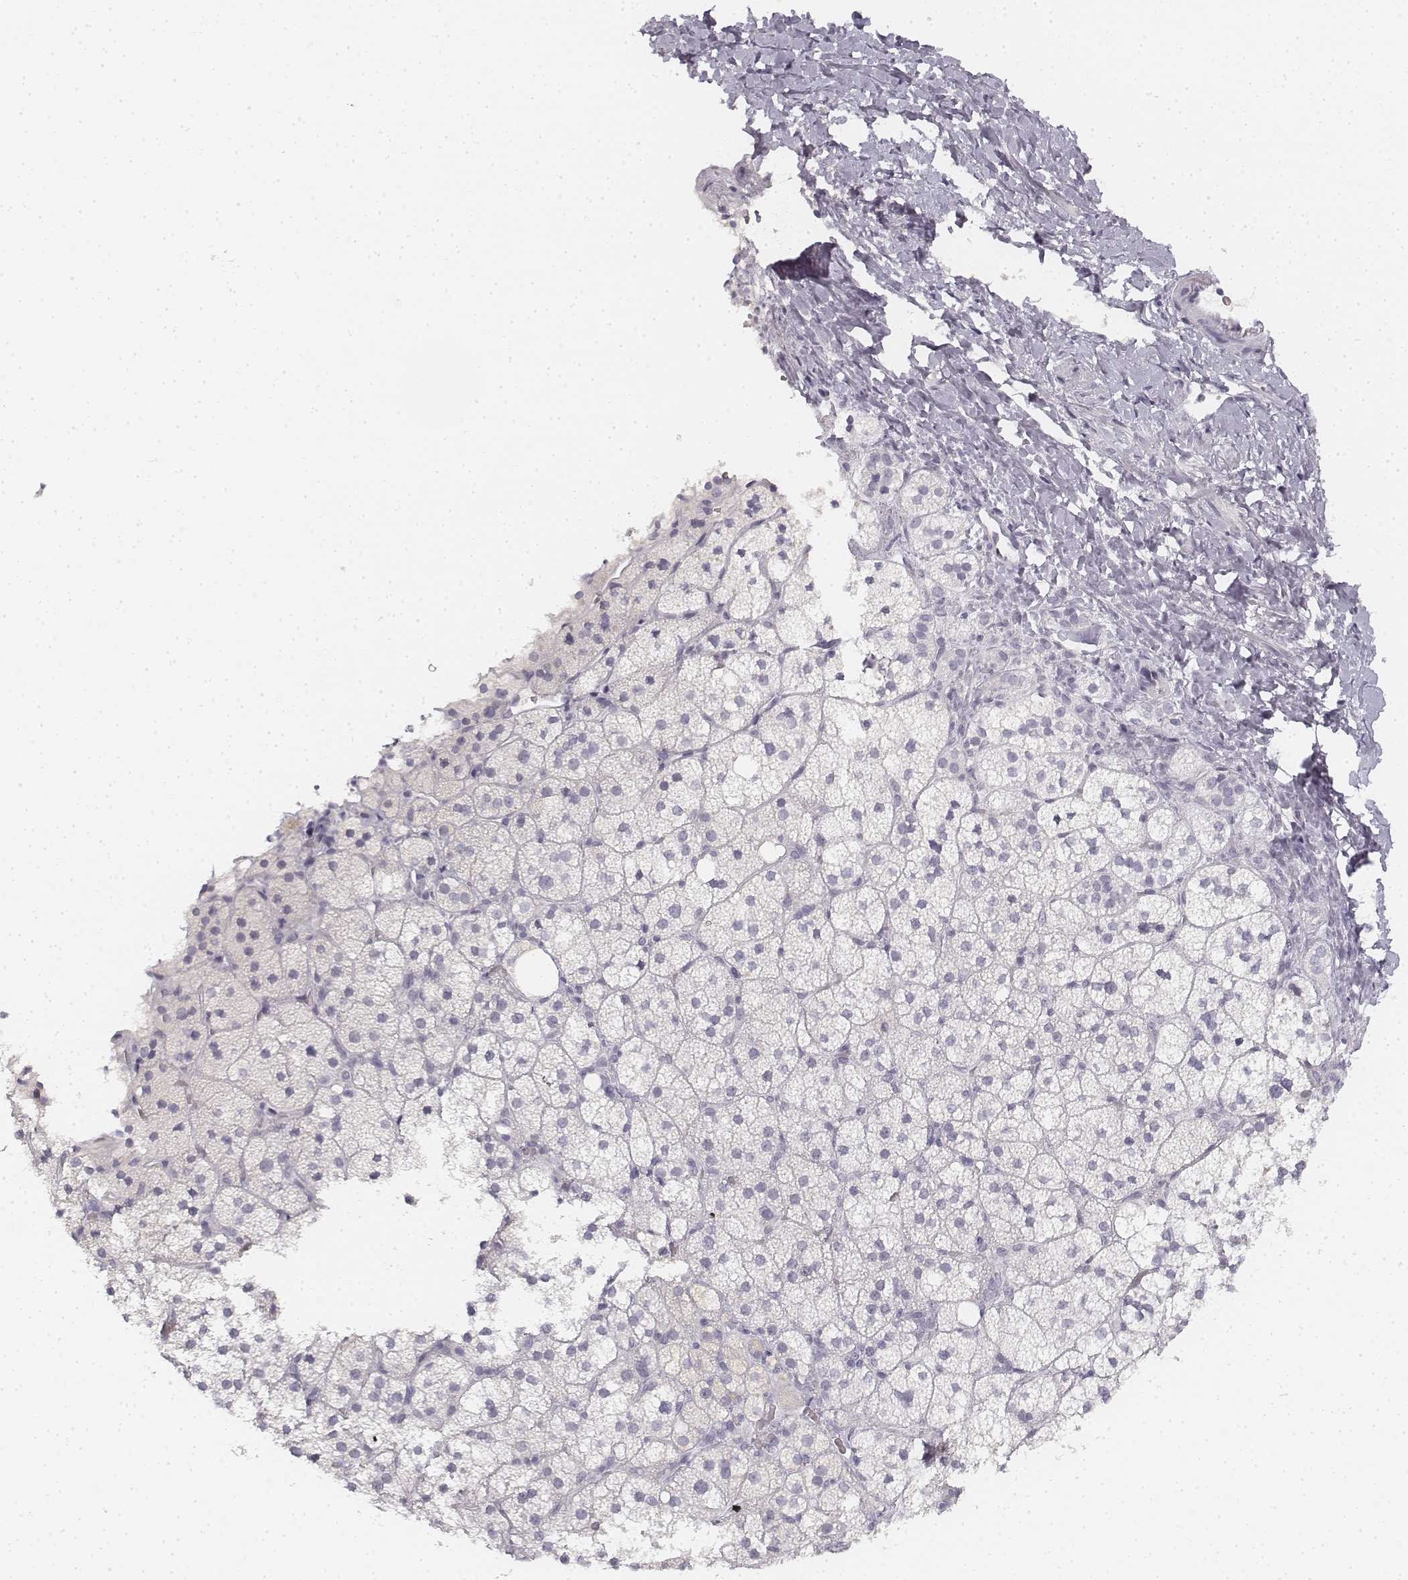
{"staining": {"intensity": "negative", "quantity": "none", "location": "none"}, "tissue": "adrenal gland", "cell_type": "Glandular cells", "image_type": "normal", "snomed": [{"axis": "morphology", "description": "Normal tissue, NOS"}, {"axis": "topography", "description": "Adrenal gland"}], "caption": "The immunohistochemistry (IHC) photomicrograph has no significant positivity in glandular cells of adrenal gland.", "gene": "KRTAP2", "patient": {"sex": "male", "age": 53}}